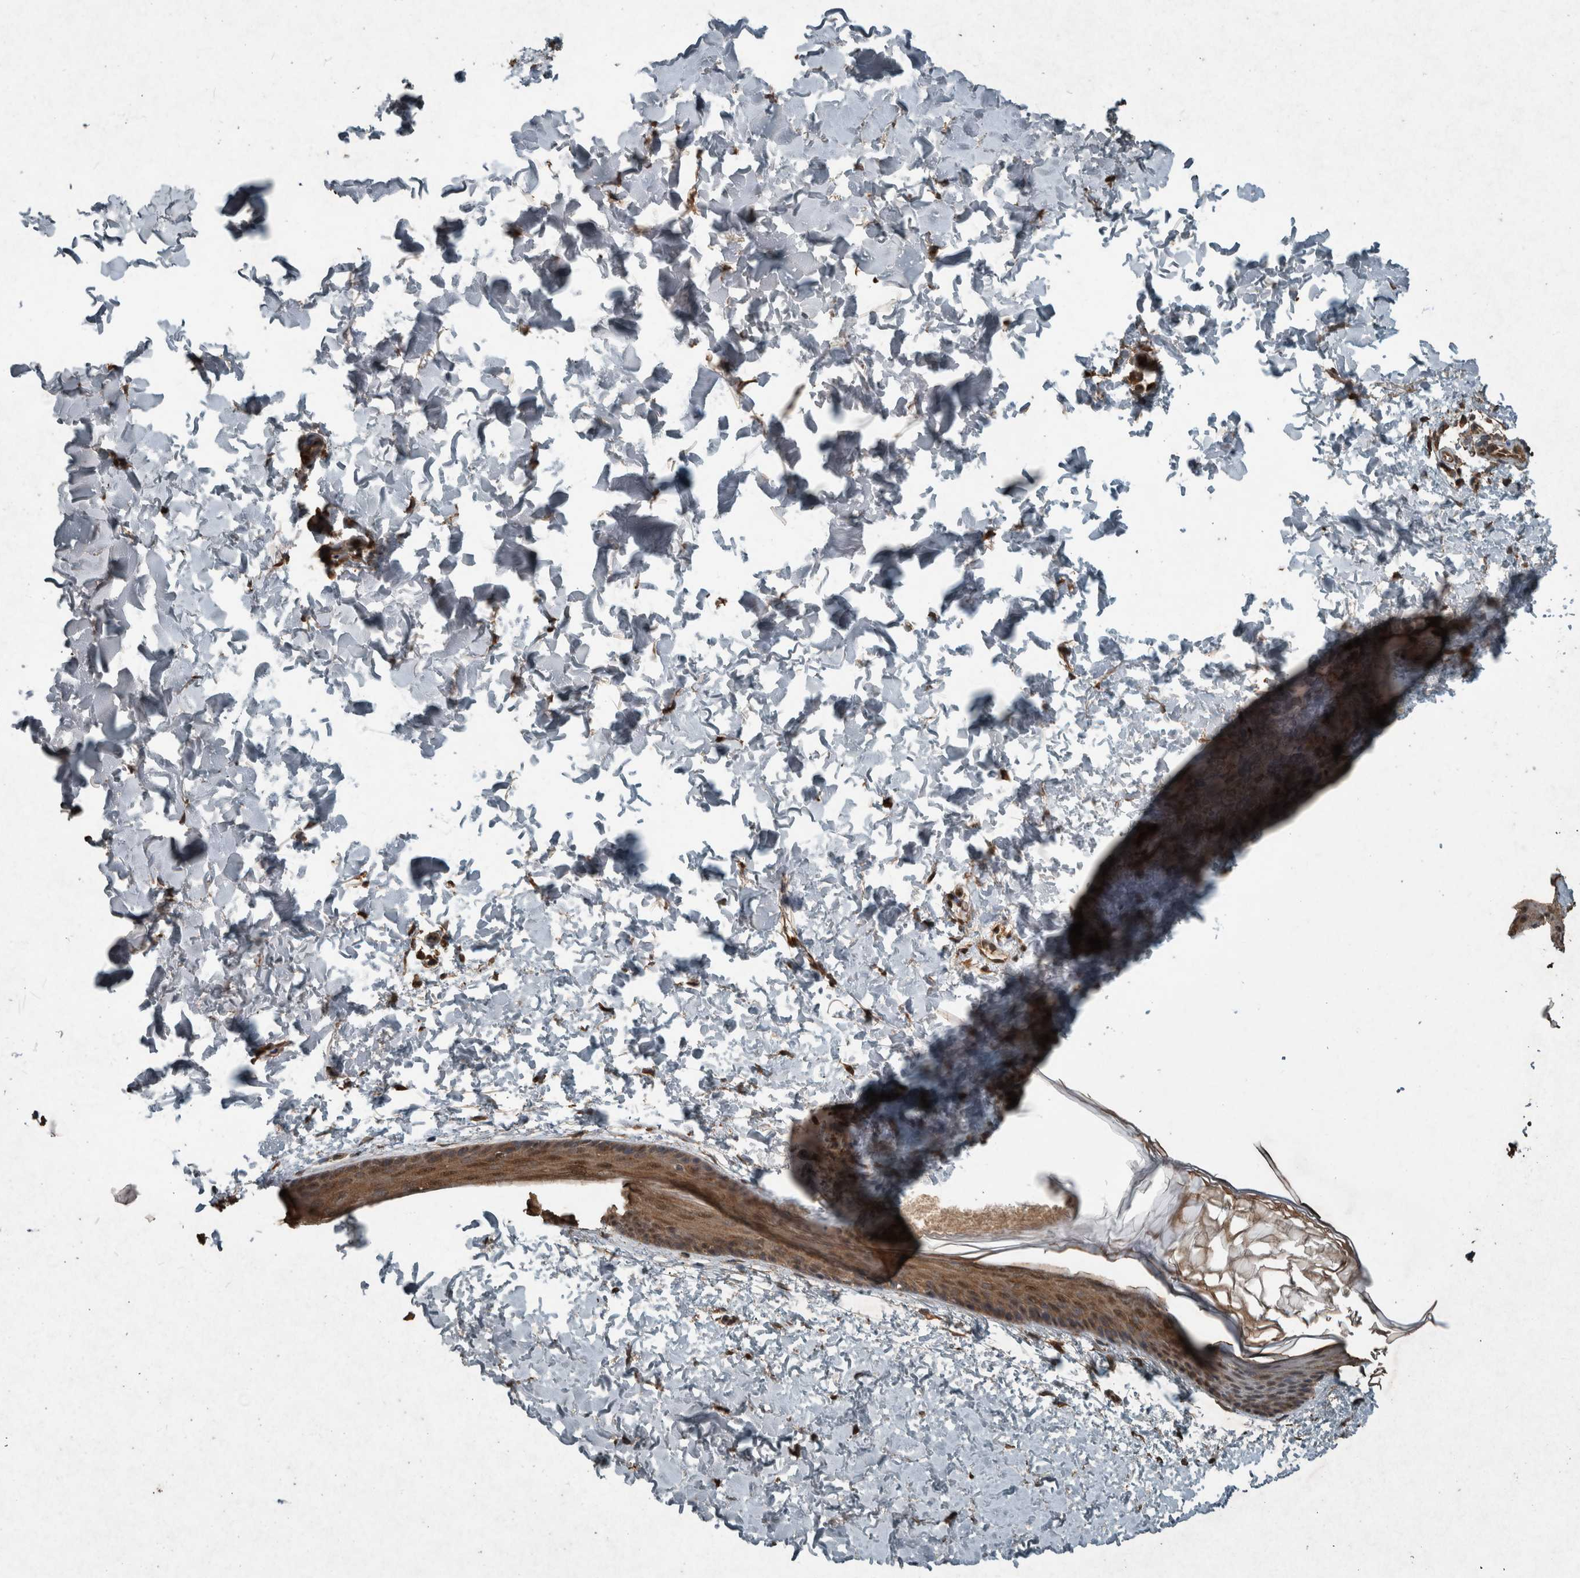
{"staining": {"intensity": "moderate", "quantity": ">75%", "location": "cytoplasmic/membranous"}, "tissue": "skin", "cell_type": "Fibroblasts", "image_type": "normal", "snomed": [{"axis": "morphology", "description": "Normal tissue, NOS"}, {"axis": "morphology", "description": "Neoplasm, benign, NOS"}, {"axis": "topography", "description": "Skin"}, {"axis": "topography", "description": "Soft tissue"}], "caption": "Fibroblasts reveal moderate cytoplasmic/membranous expression in about >75% of cells in unremarkable skin.", "gene": "ARHGEF12", "patient": {"sex": "male", "age": 26}}